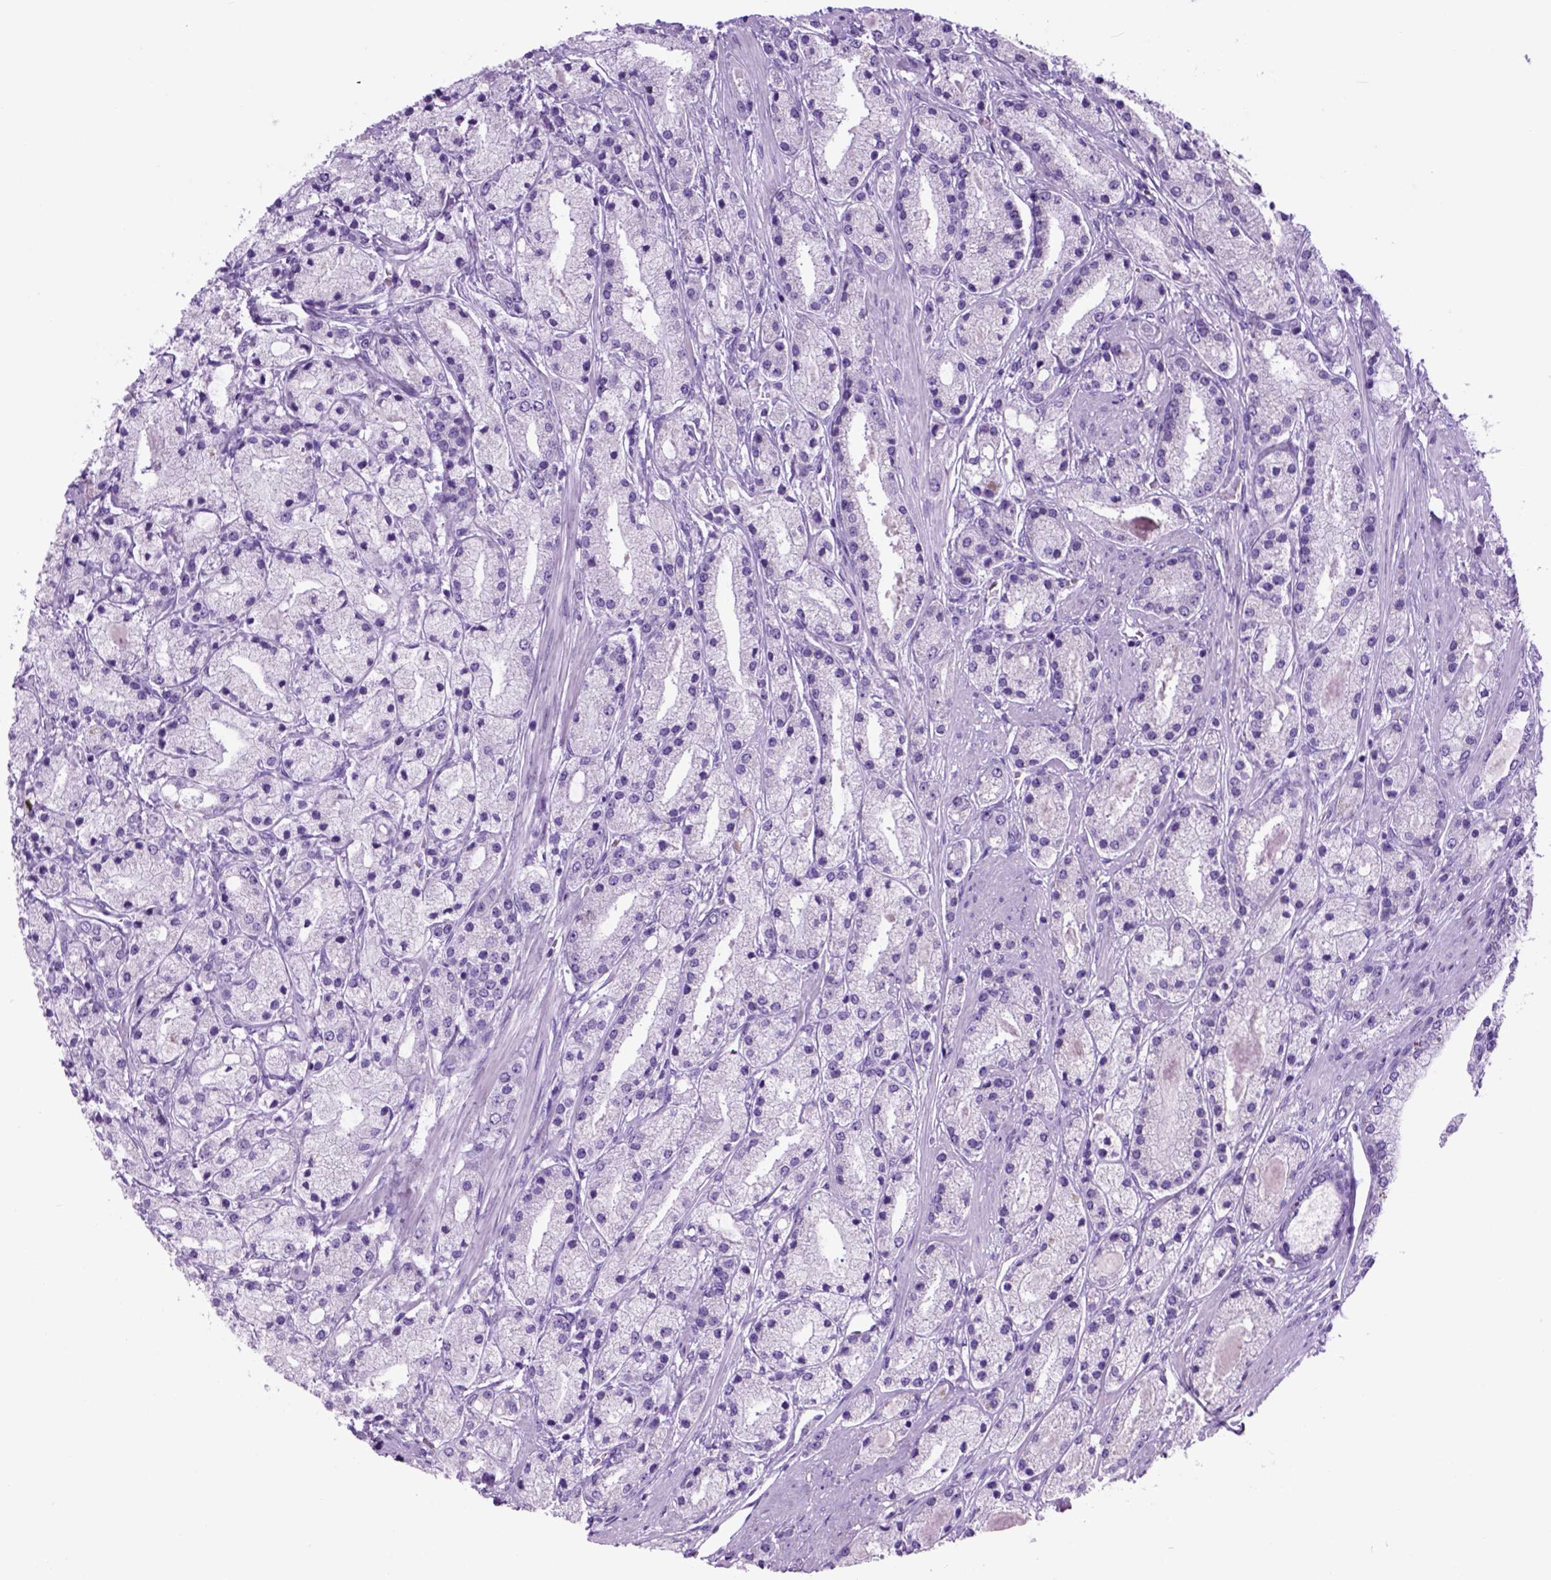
{"staining": {"intensity": "negative", "quantity": "none", "location": "none"}, "tissue": "prostate cancer", "cell_type": "Tumor cells", "image_type": "cancer", "snomed": [{"axis": "morphology", "description": "Adenocarcinoma, High grade"}, {"axis": "topography", "description": "Prostate"}], "caption": "A photomicrograph of prostate high-grade adenocarcinoma stained for a protein demonstrates no brown staining in tumor cells. (DAB (3,3'-diaminobenzidine) immunohistochemistry visualized using brightfield microscopy, high magnification).", "gene": "HHIPL2", "patient": {"sex": "male", "age": 67}}